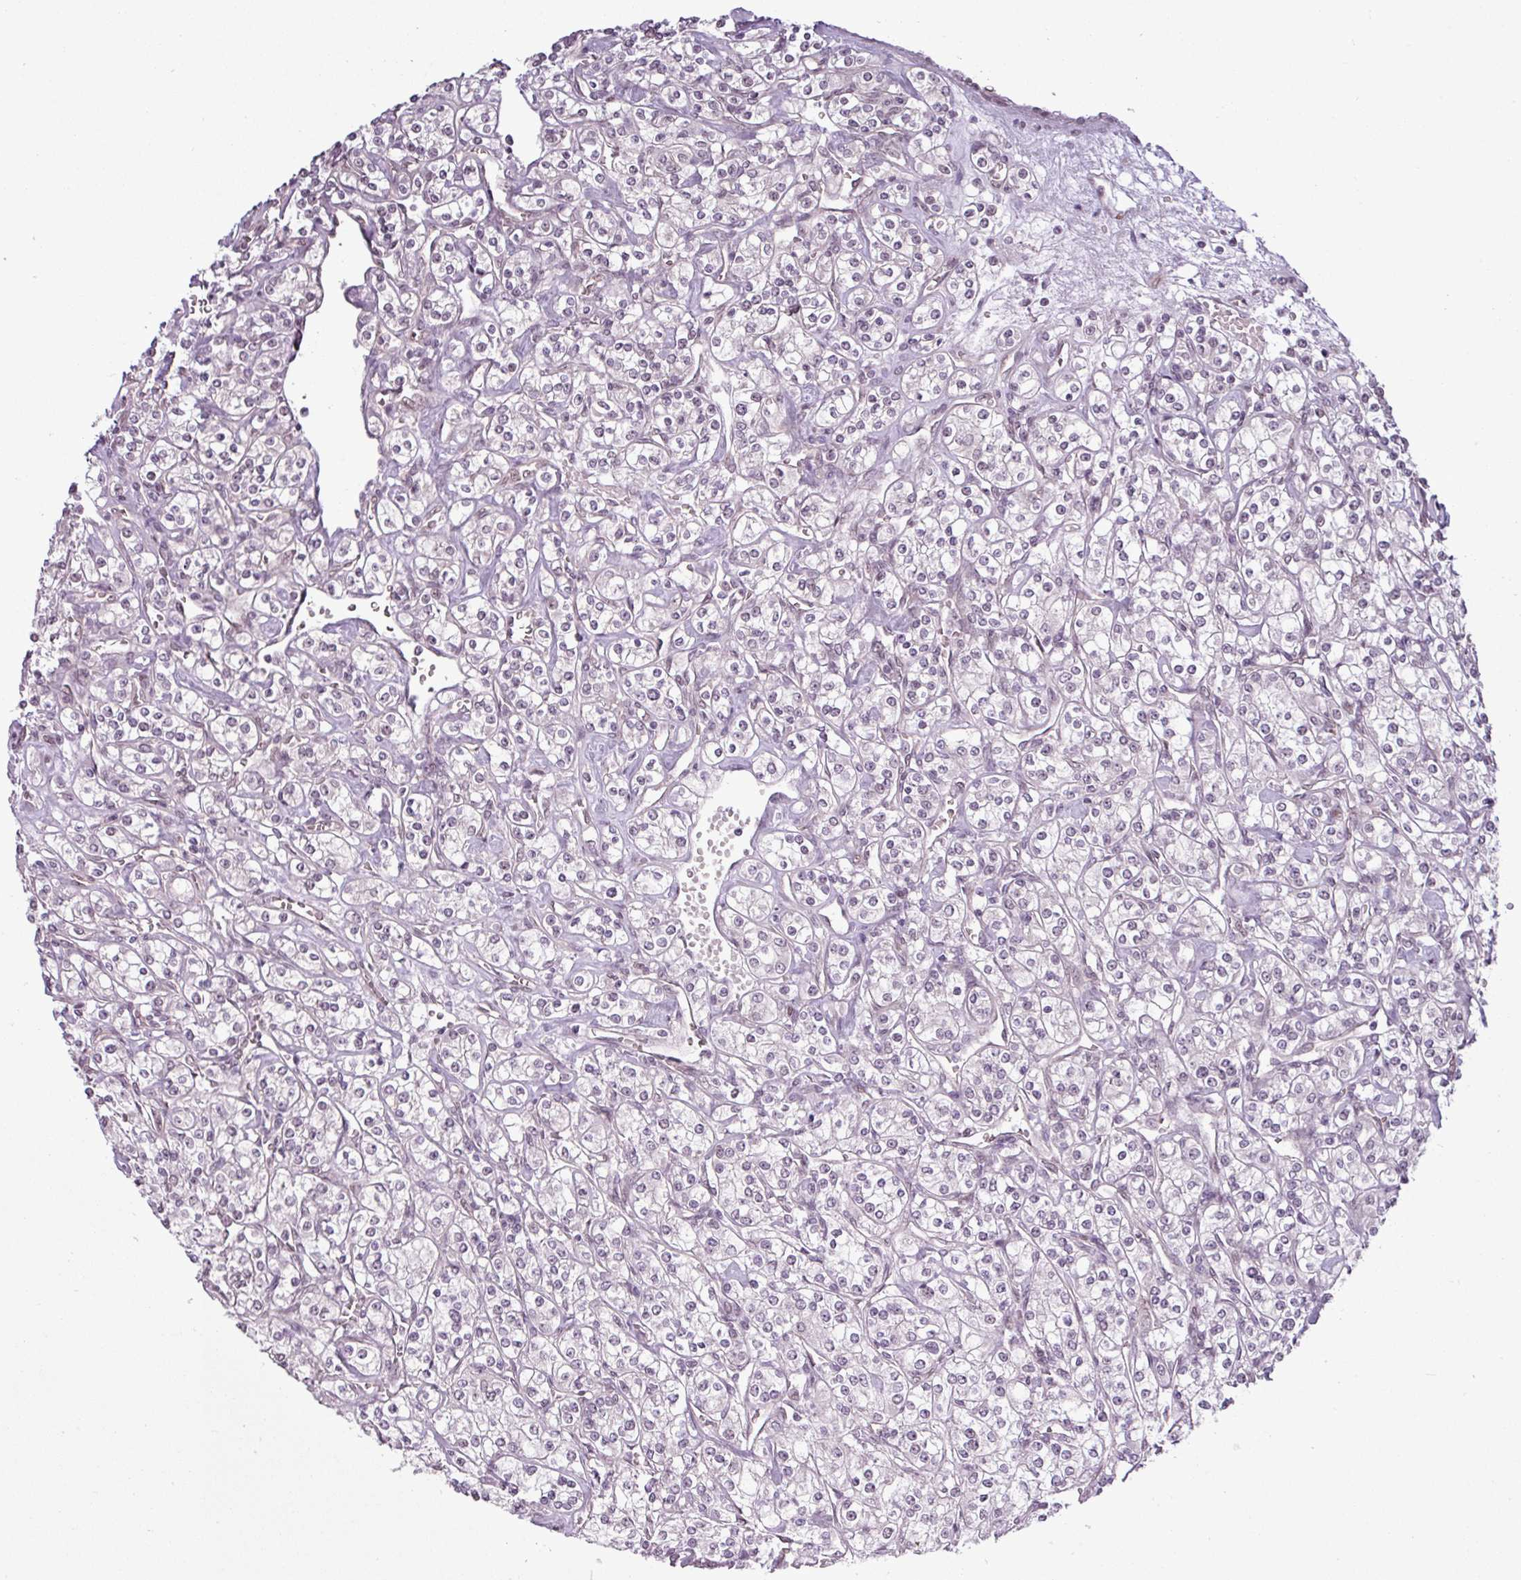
{"staining": {"intensity": "negative", "quantity": "none", "location": "none"}, "tissue": "renal cancer", "cell_type": "Tumor cells", "image_type": "cancer", "snomed": [{"axis": "morphology", "description": "Adenocarcinoma, NOS"}, {"axis": "topography", "description": "Kidney"}], "caption": "High power microscopy image of an IHC histopathology image of renal cancer, revealing no significant positivity in tumor cells. (Brightfield microscopy of DAB (3,3'-diaminobenzidine) immunohistochemistry at high magnification).", "gene": "GPT2", "patient": {"sex": "male", "age": 77}}